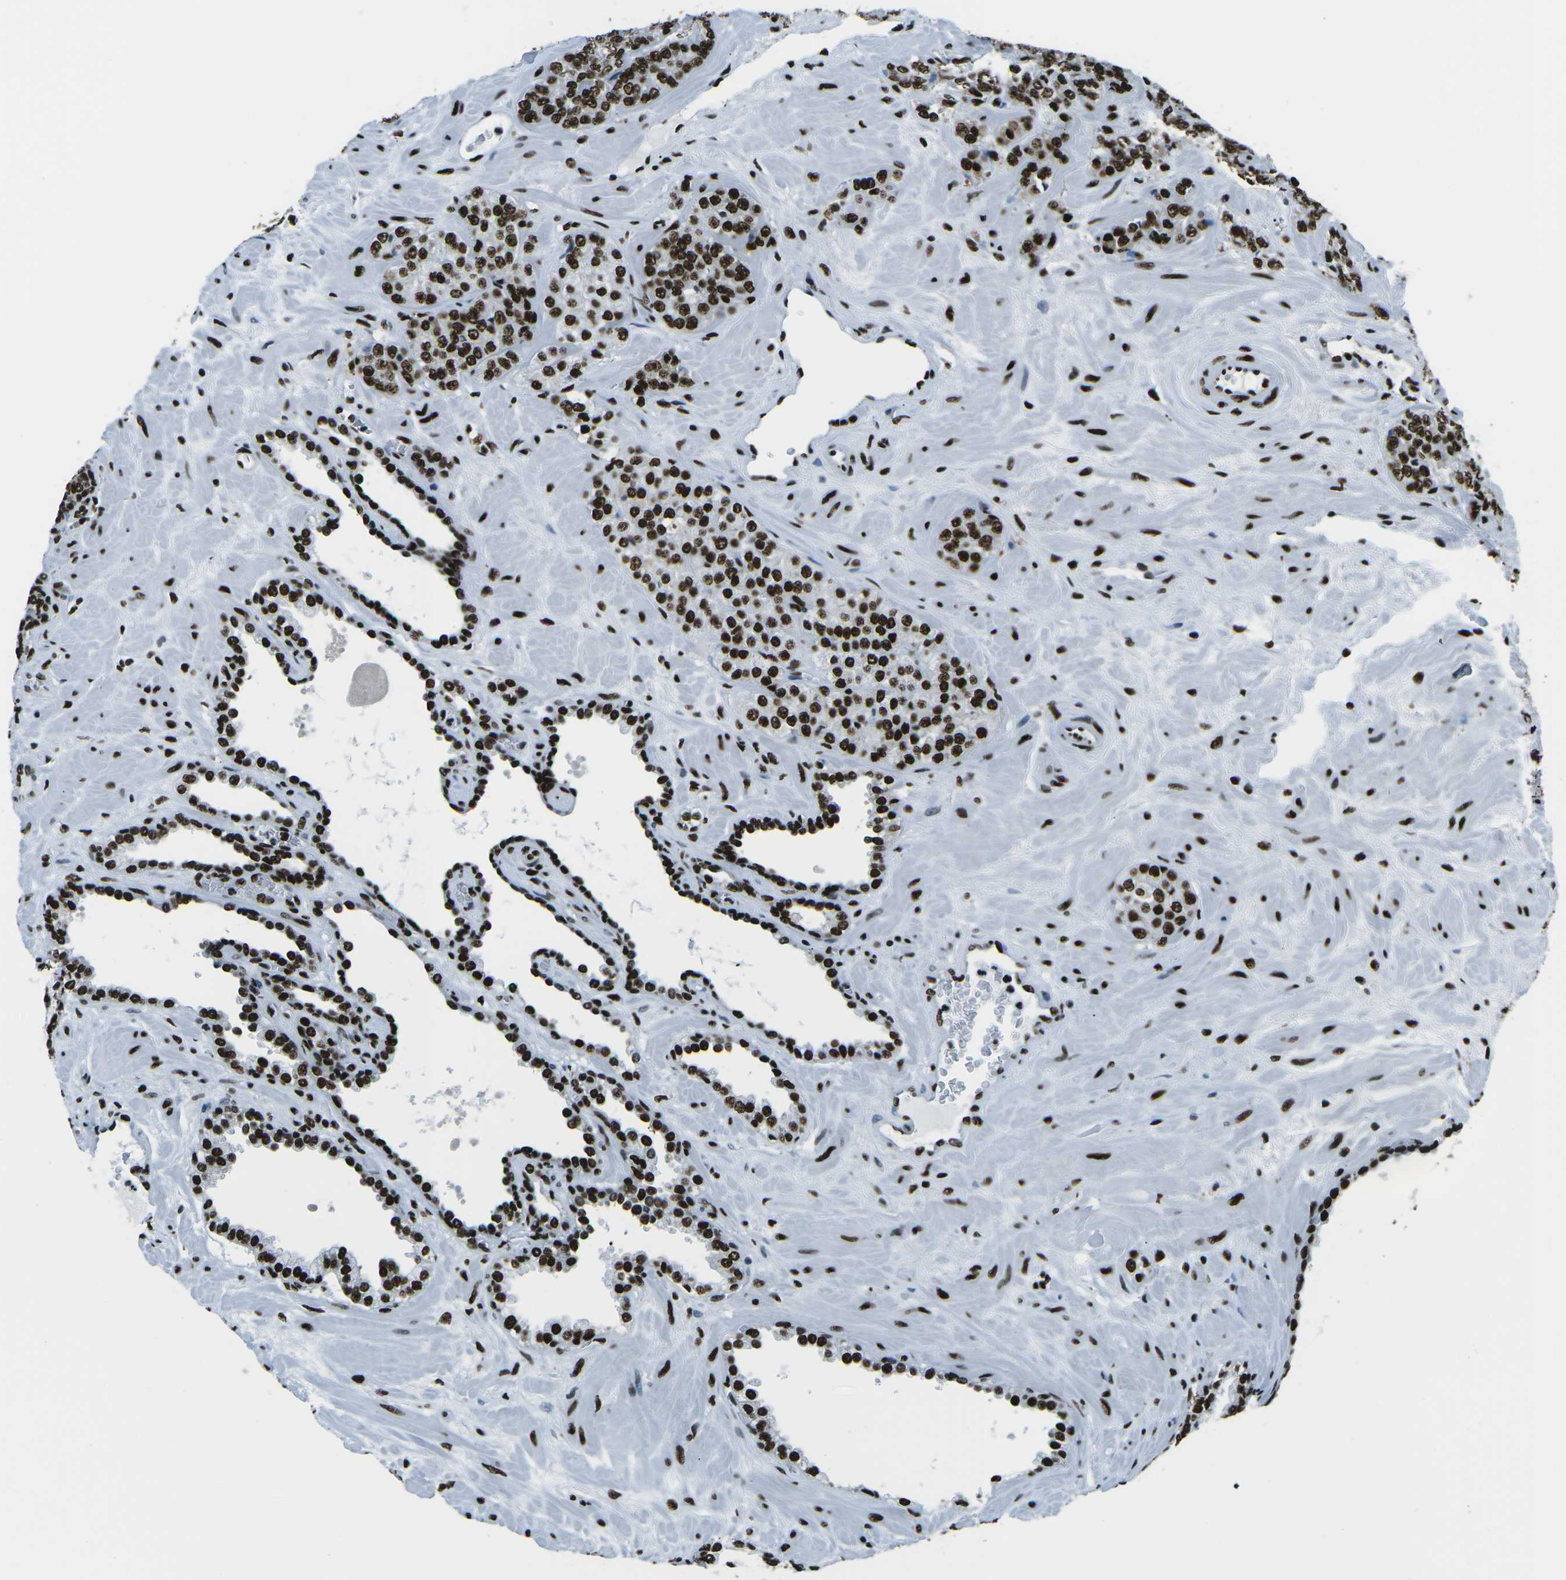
{"staining": {"intensity": "strong", "quantity": ">75%", "location": "nuclear"}, "tissue": "prostate cancer", "cell_type": "Tumor cells", "image_type": "cancer", "snomed": [{"axis": "morphology", "description": "Adenocarcinoma, High grade"}, {"axis": "topography", "description": "Prostate"}], "caption": "Prostate cancer (adenocarcinoma (high-grade)) stained with DAB IHC demonstrates high levels of strong nuclear expression in approximately >75% of tumor cells. (Stains: DAB in brown, nuclei in blue, Microscopy: brightfield microscopy at high magnification).", "gene": "HNRNPL", "patient": {"sex": "male", "age": 64}}